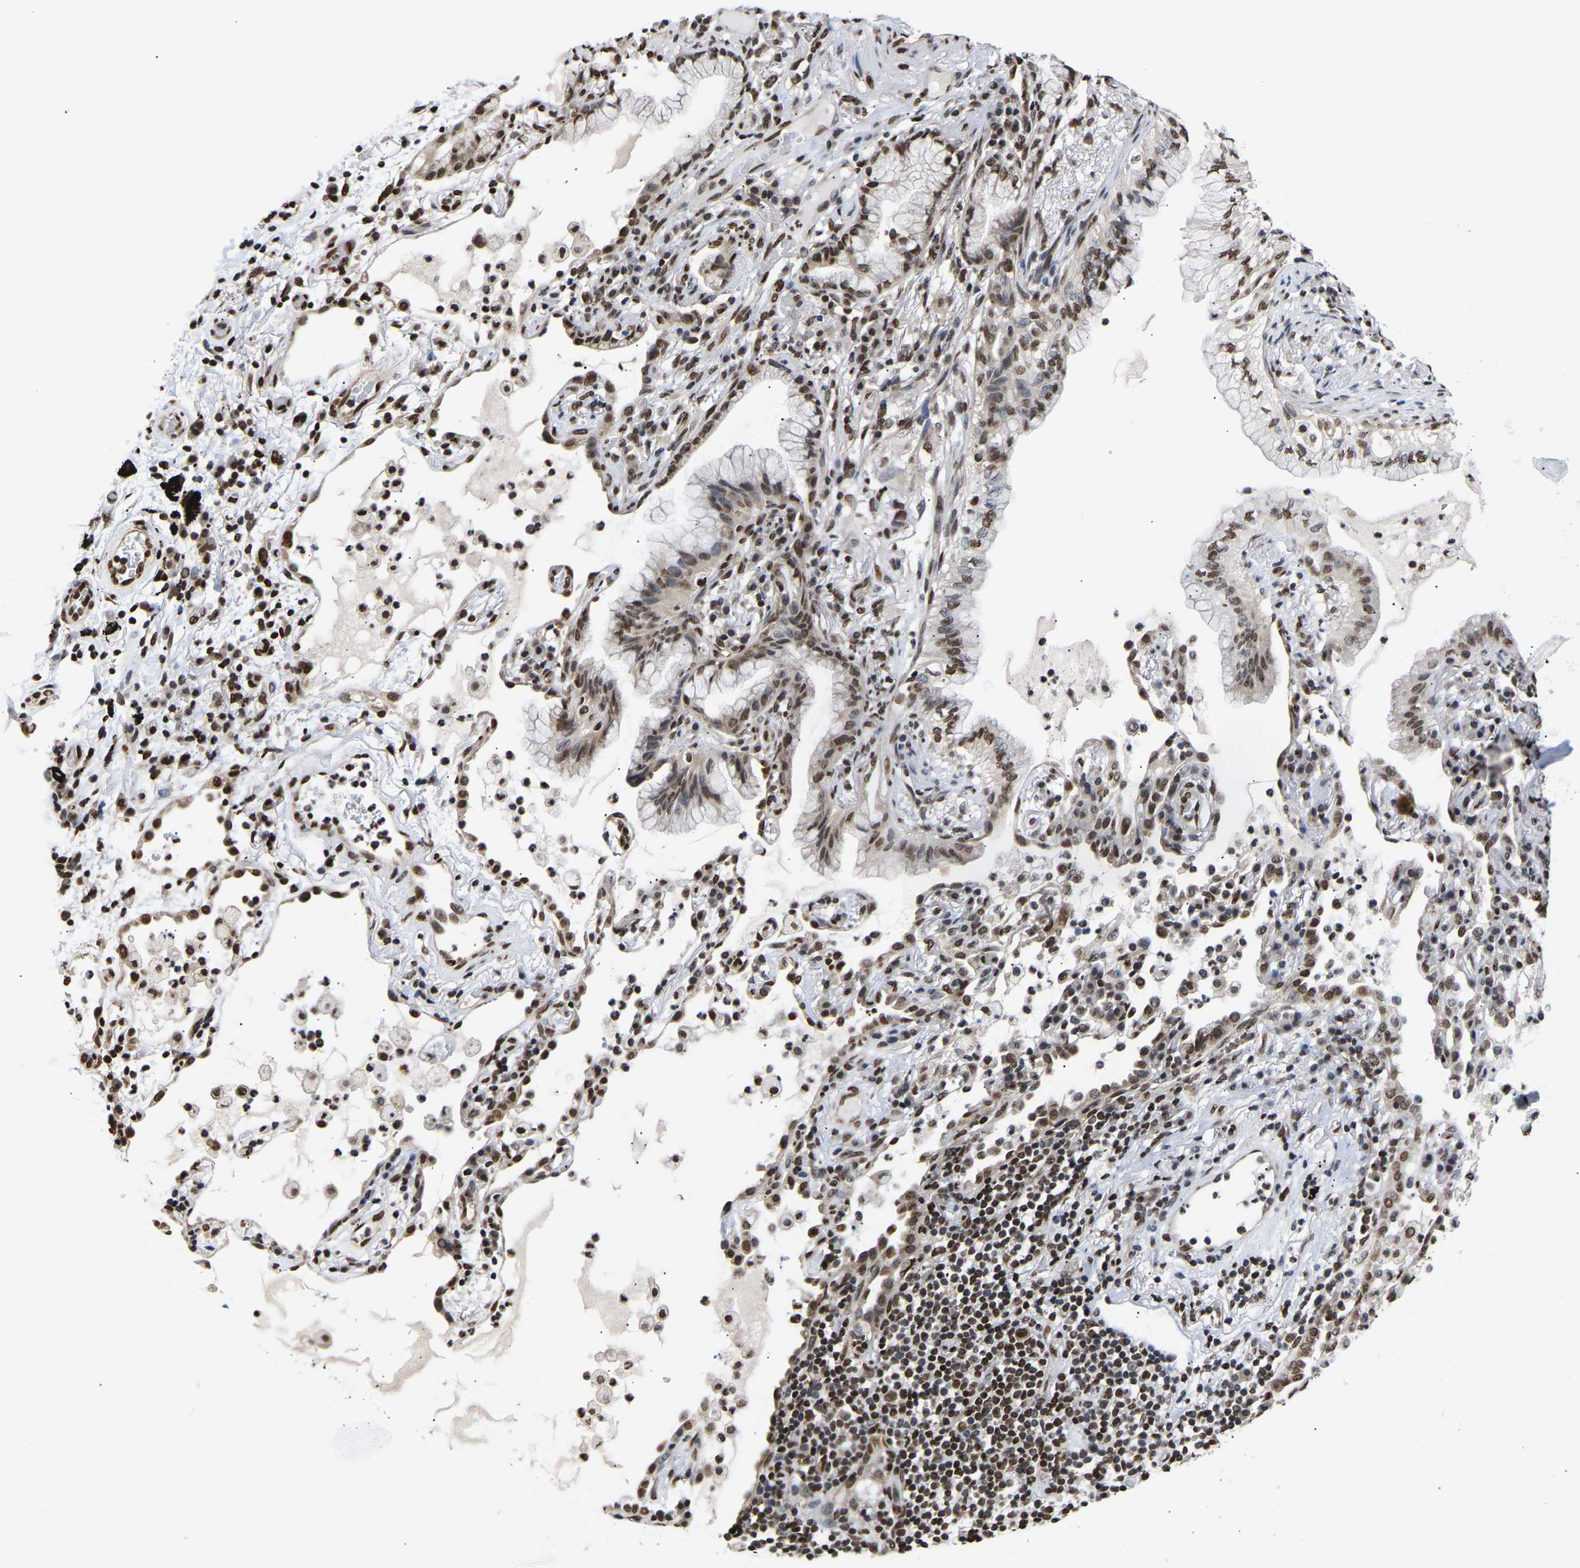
{"staining": {"intensity": "moderate", "quantity": "25%-75%", "location": "nuclear"}, "tissue": "lung cancer", "cell_type": "Tumor cells", "image_type": "cancer", "snomed": [{"axis": "morphology", "description": "Adenocarcinoma, NOS"}, {"axis": "topography", "description": "Lung"}], "caption": "Approximately 25%-75% of tumor cells in lung cancer (adenocarcinoma) show moderate nuclear protein staining as visualized by brown immunohistochemical staining.", "gene": "PSIP1", "patient": {"sex": "female", "age": 70}}